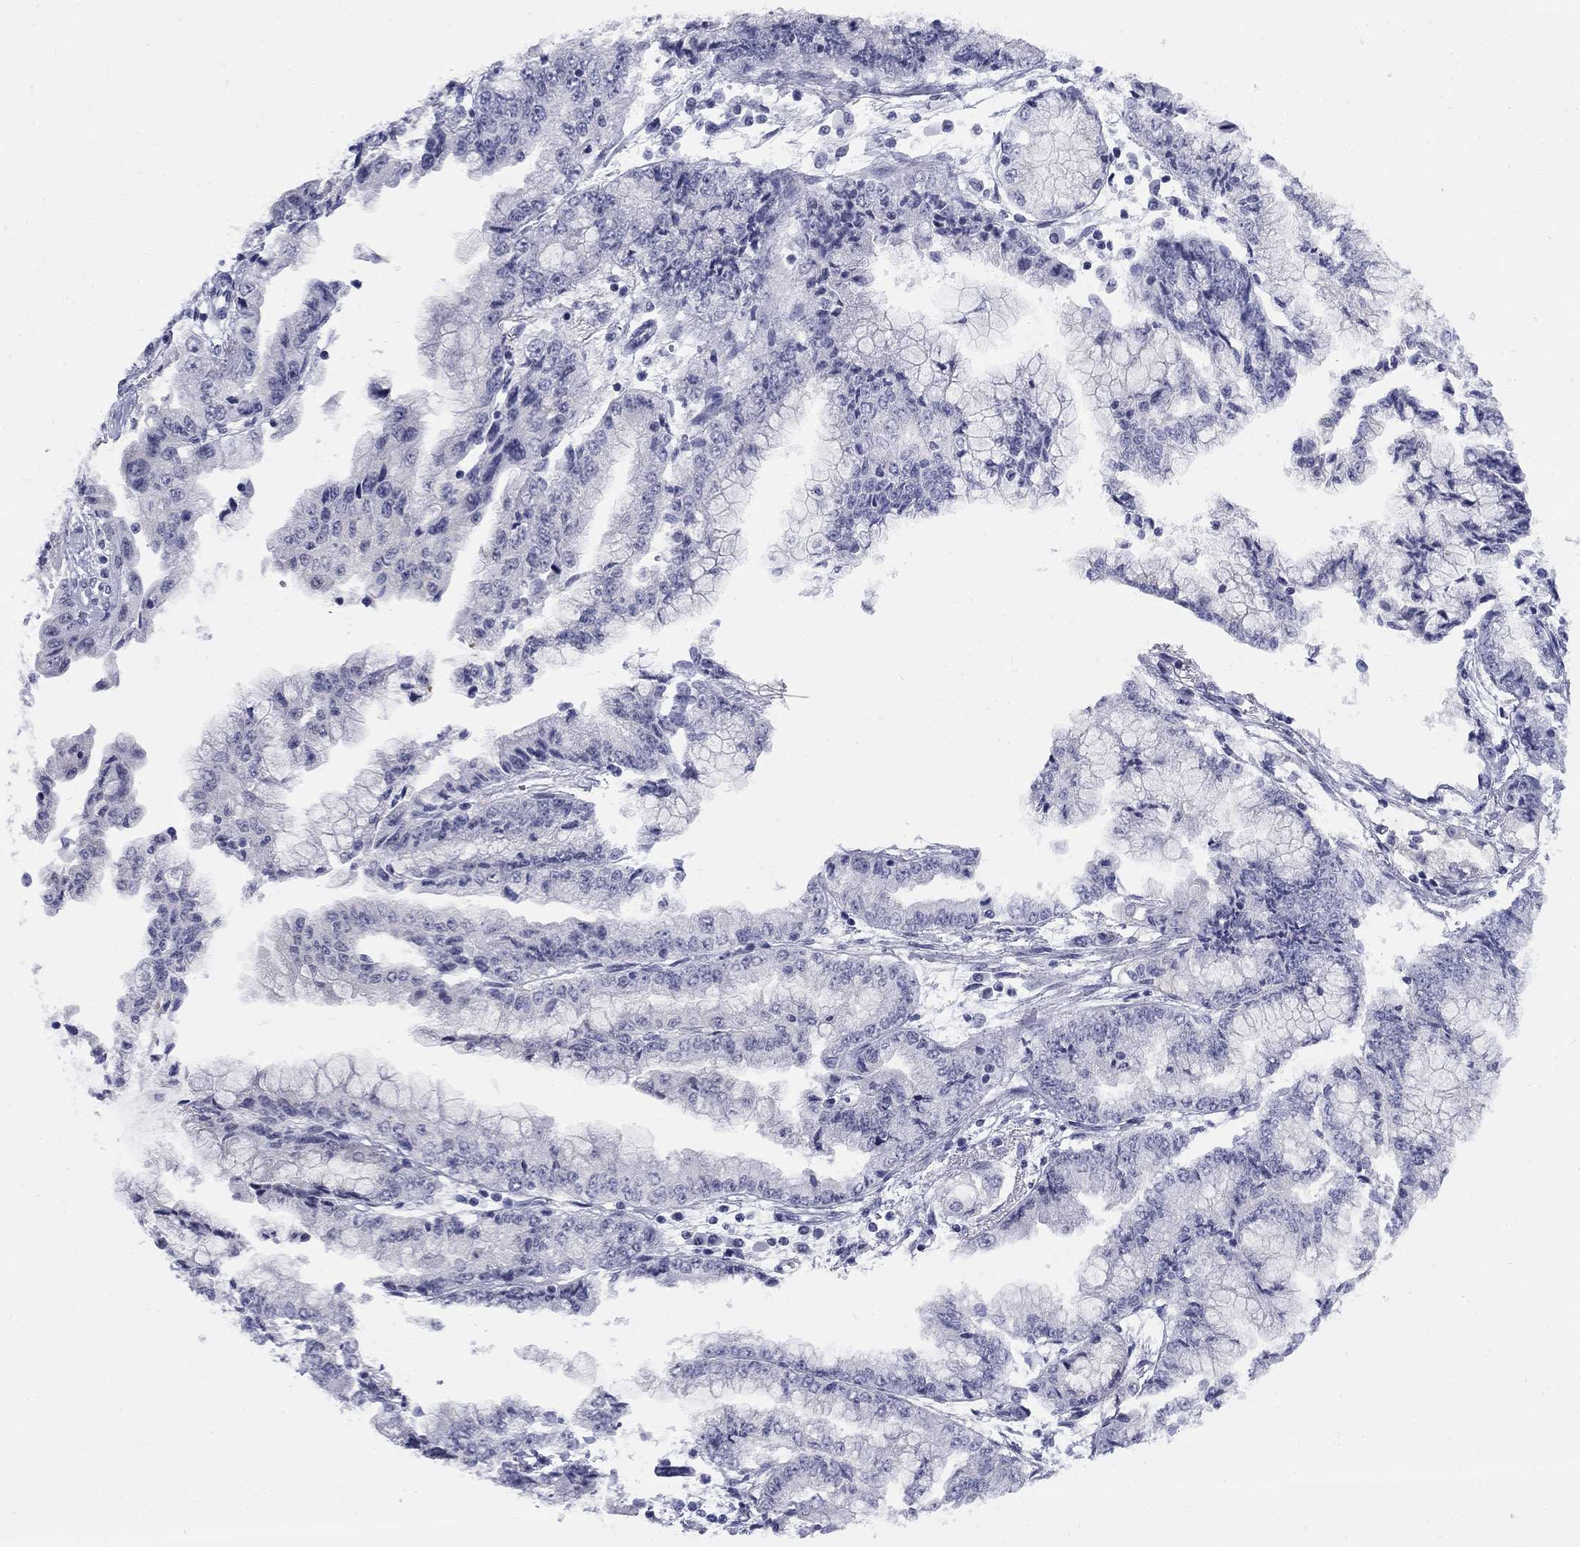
{"staining": {"intensity": "negative", "quantity": "none", "location": "none"}, "tissue": "stomach cancer", "cell_type": "Tumor cells", "image_type": "cancer", "snomed": [{"axis": "morphology", "description": "Adenocarcinoma, NOS"}, {"axis": "topography", "description": "Stomach, upper"}], "caption": "Tumor cells are negative for brown protein staining in stomach cancer (adenocarcinoma).", "gene": "DMTN", "patient": {"sex": "female", "age": 74}}